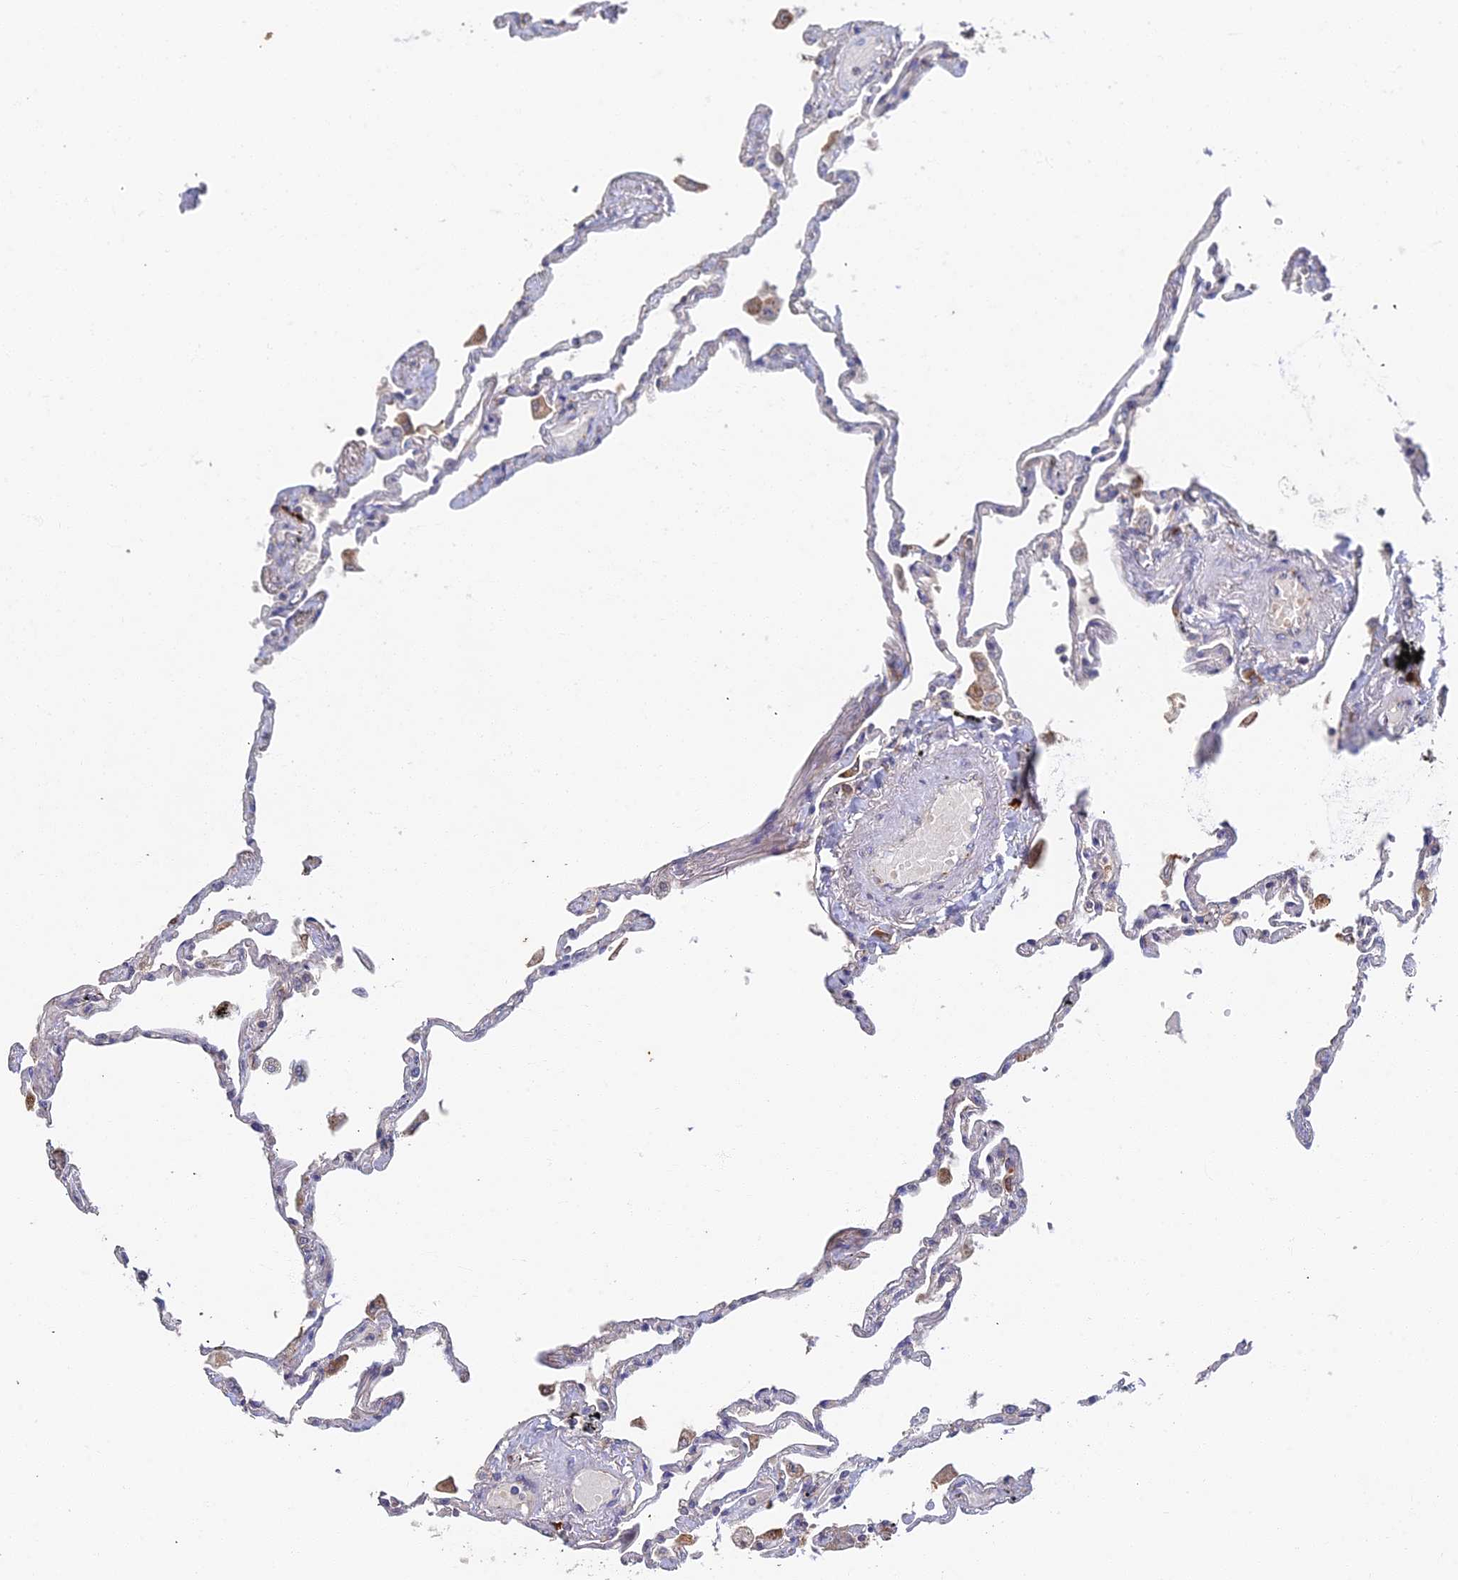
{"staining": {"intensity": "negative", "quantity": "none", "location": "none"}, "tissue": "lung", "cell_type": "Alveolar cells", "image_type": "normal", "snomed": [{"axis": "morphology", "description": "Normal tissue, NOS"}, {"axis": "topography", "description": "Lung"}], "caption": "DAB immunohistochemical staining of normal lung demonstrates no significant staining in alveolar cells. Brightfield microscopy of immunohistochemistry stained with DAB (brown) and hematoxylin (blue), captured at high magnification.", "gene": "GPATCH1", "patient": {"sex": "female", "age": 67}}